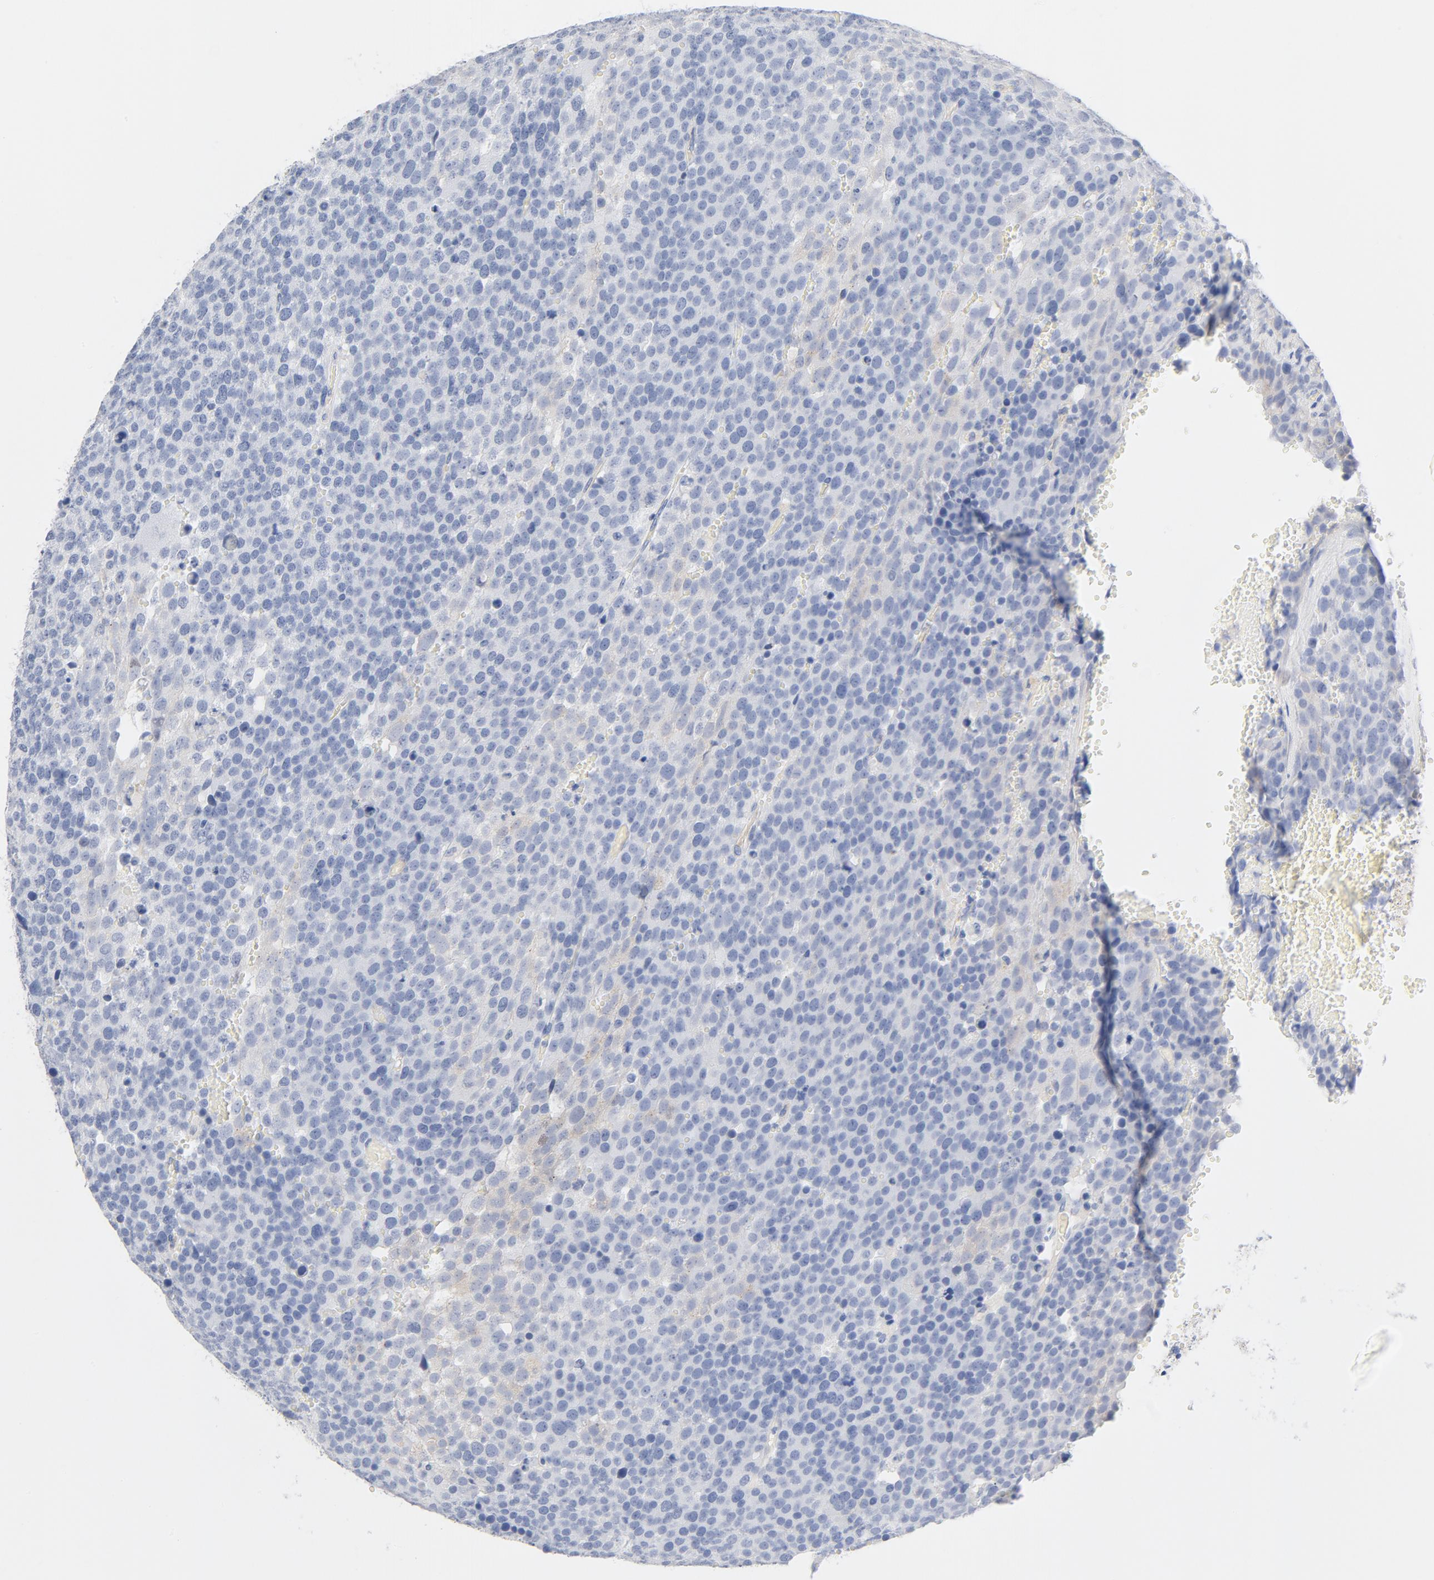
{"staining": {"intensity": "negative", "quantity": "none", "location": "none"}, "tissue": "testis cancer", "cell_type": "Tumor cells", "image_type": "cancer", "snomed": [{"axis": "morphology", "description": "Seminoma, NOS"}, {"axis": "topography", "description": "Testis"}], "caption": "An immunohistochemistry photomicrograph of seminoma (testis) is shown. There is no staining in tumor cells of seminoma (testis).", "gene": "HOMER1", "patient": {"sex": "male", "age": 71}}